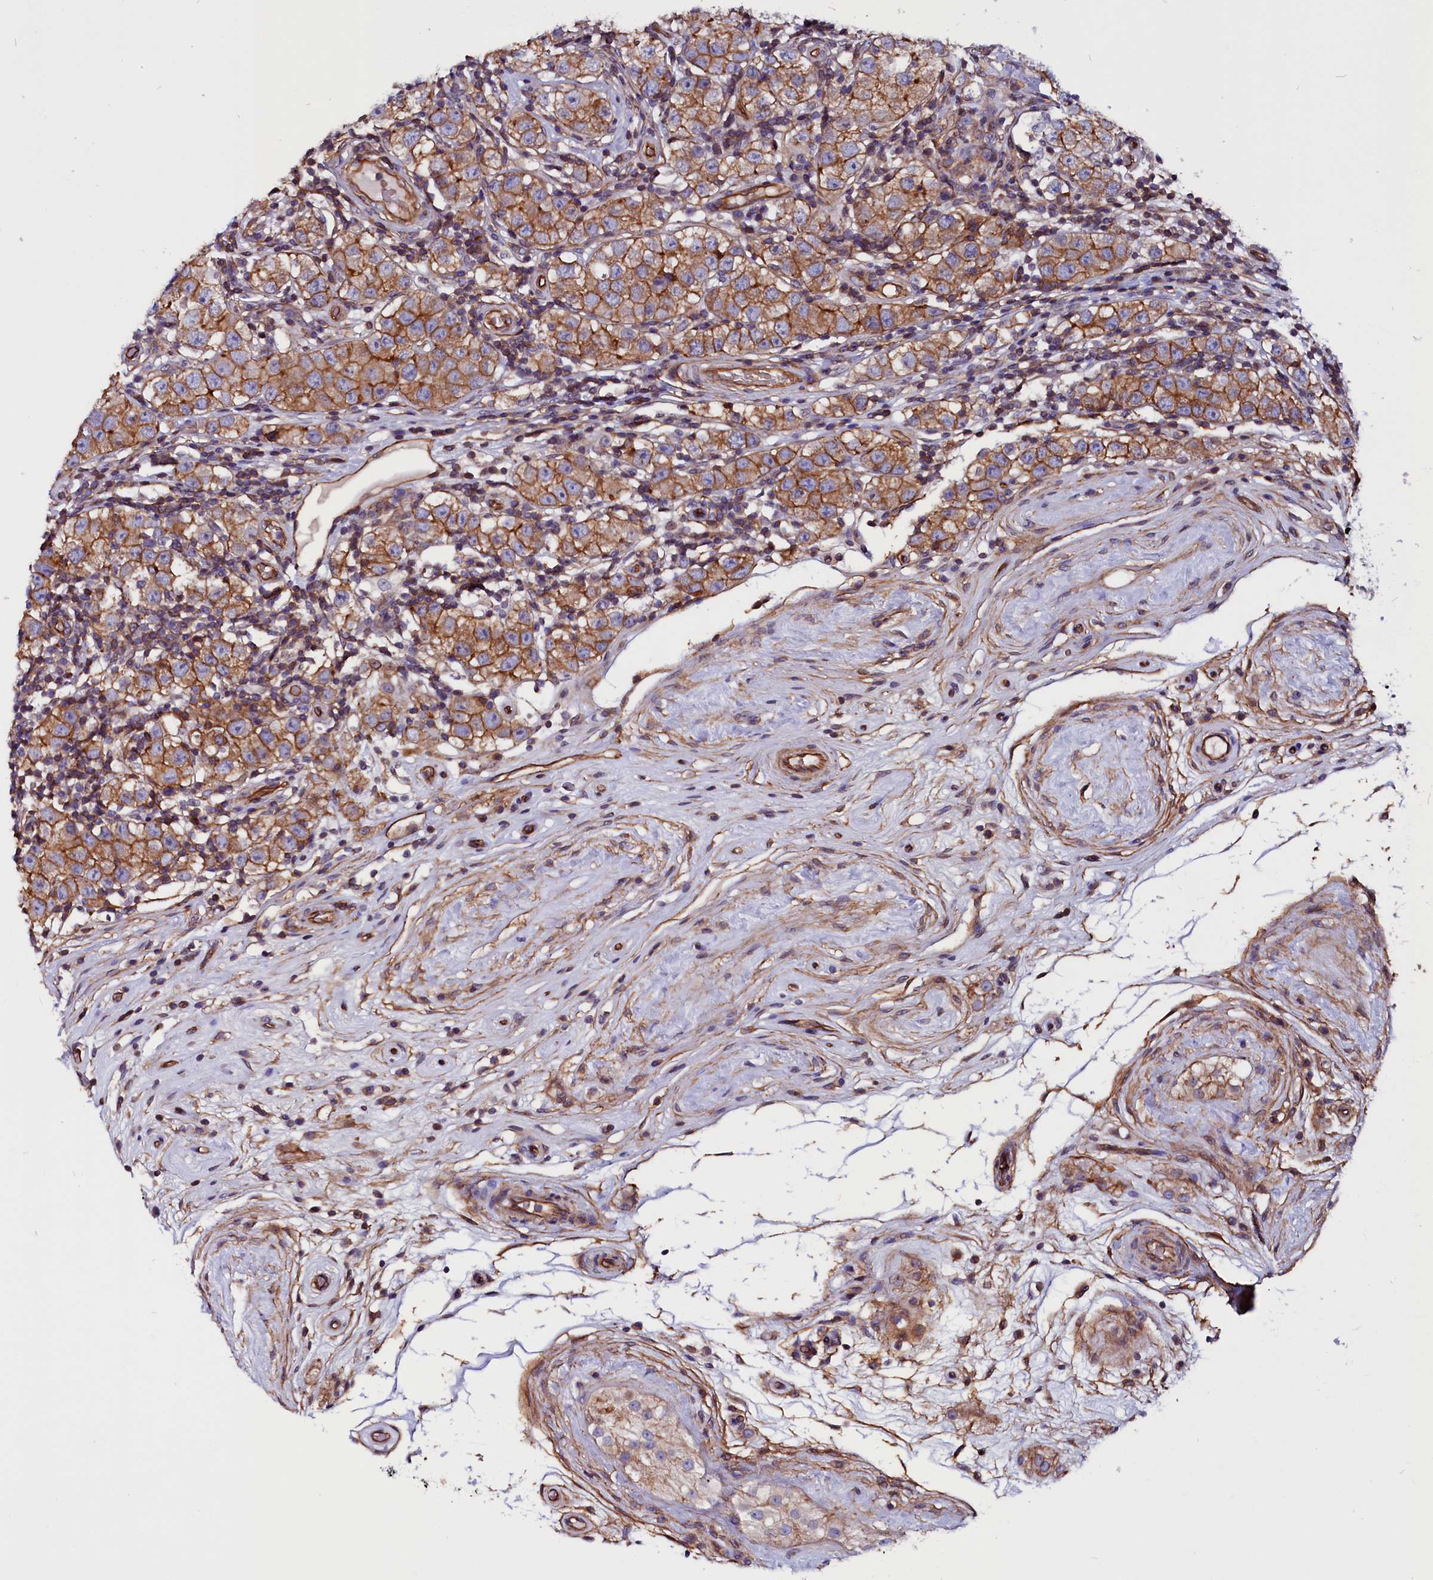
{"staining": {"intensity": "moderate", "quantity": ">75%", "location": "cytoplasmic/membranous"}, "tissue": "testis cancer", "cell_type": "Tumor cells", "image_type": "cancer", "snomed": [{"axis": "morphology", "description": "Seminoma, NOS"}, {"axis": "topography", "description": "Testis"}], "caption": "Protein analysis of seminoma (testis) tissue shows moderate cytoplasmic/membranous positivity in approximately >75% of tumor cells.", "gene": "ZNF749", "patient": {"sex": "male", "age": 34}}